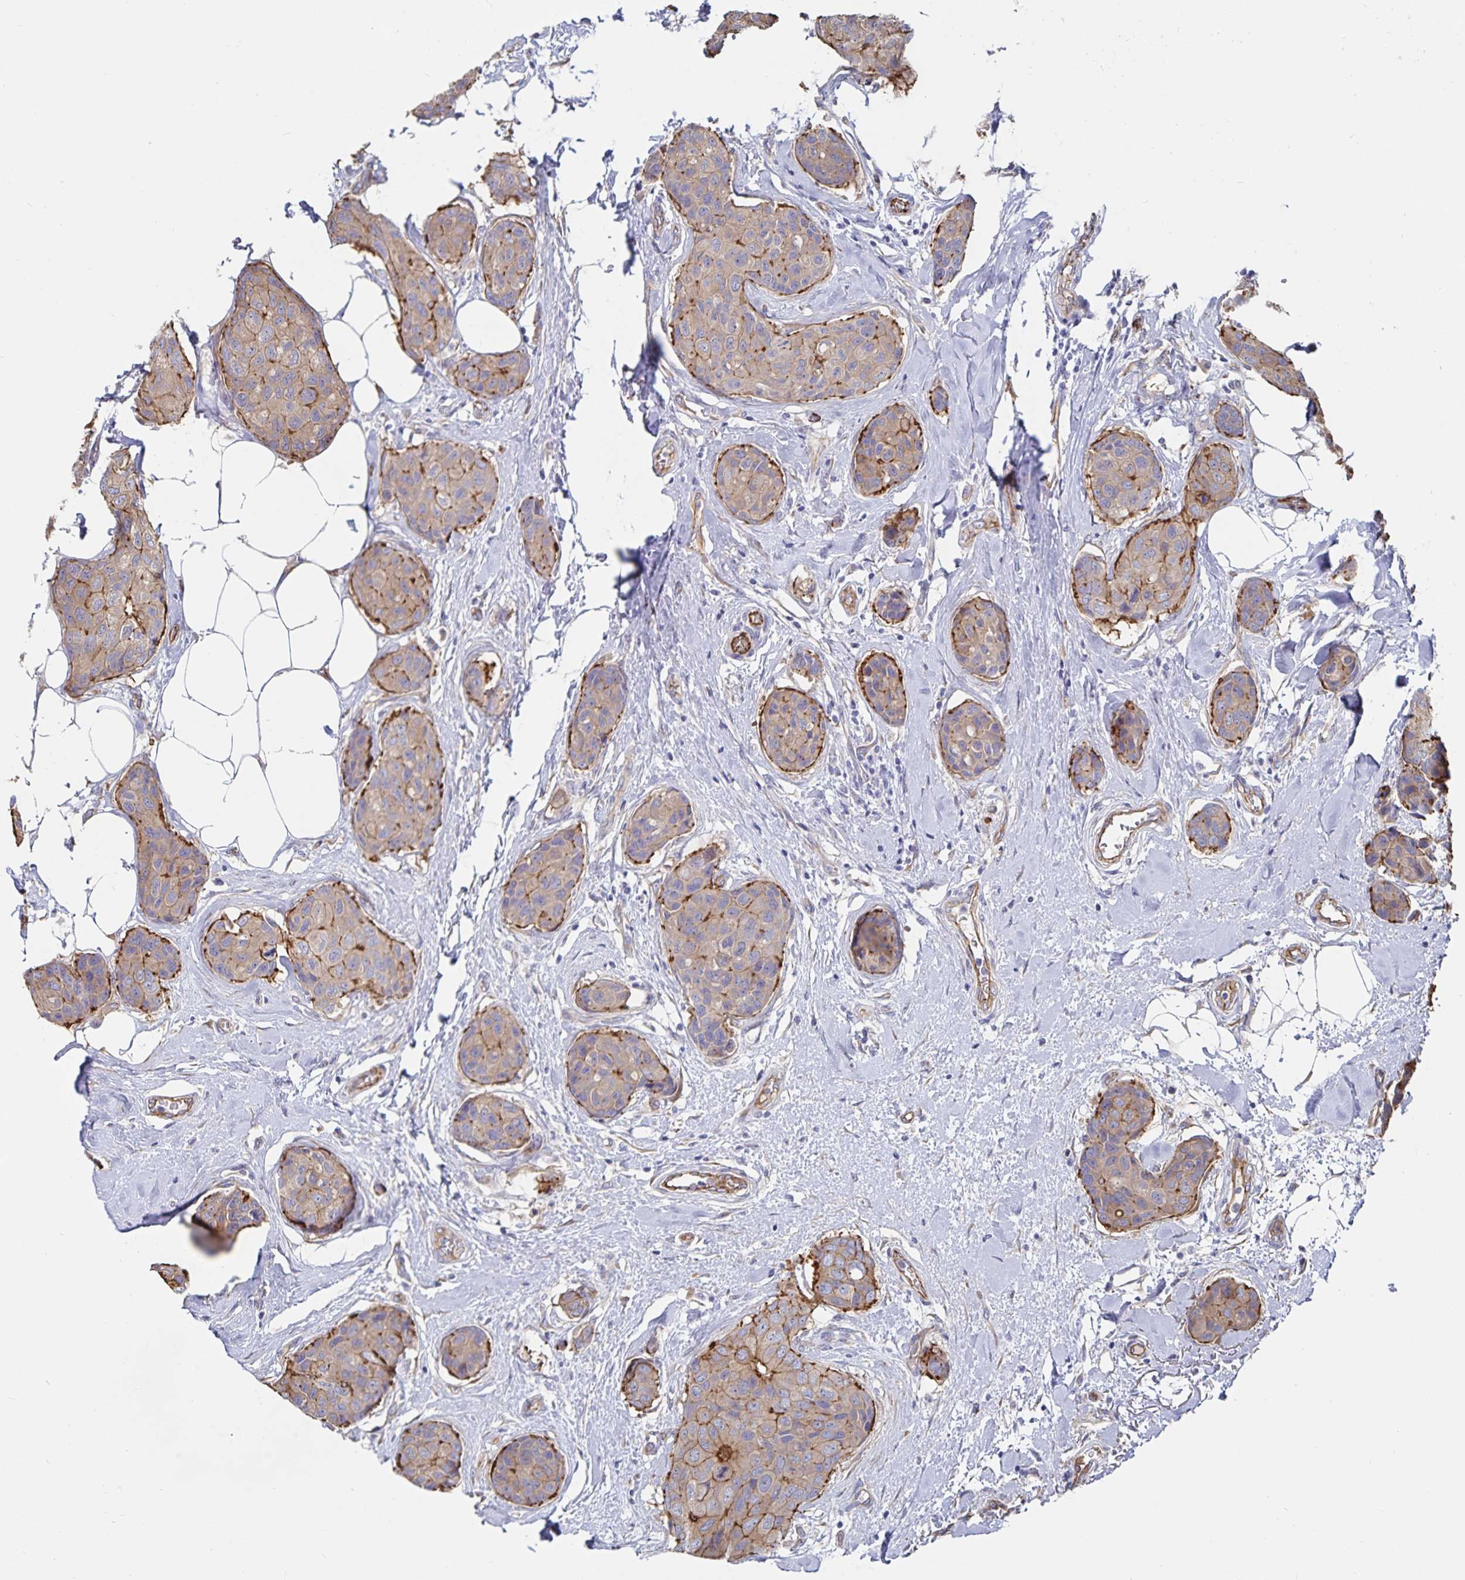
{"staining": {"intensity": "moderate", "quantity": "<25%", "location": "cytoplasmic/membranous"}, "tissue": "breast cancer", "cell_type": "Tumor cells", "image_type": "cancer", "snomed": [{"axis": "morphology", "description": "Duct carcinoma"}, {"axis": "topography", "description": "Breast"}], "caption": "This image demonstrates breast infiltrating ductal carcinoma stained with IHC to label a protein in brown. The cytoplasmic/membranous of tumor cells show moderate positivity for the protein. Nuclei are counter-stained blue.", "gene": "SSTR1", "patient": {"sex": "female", "age": 80}}